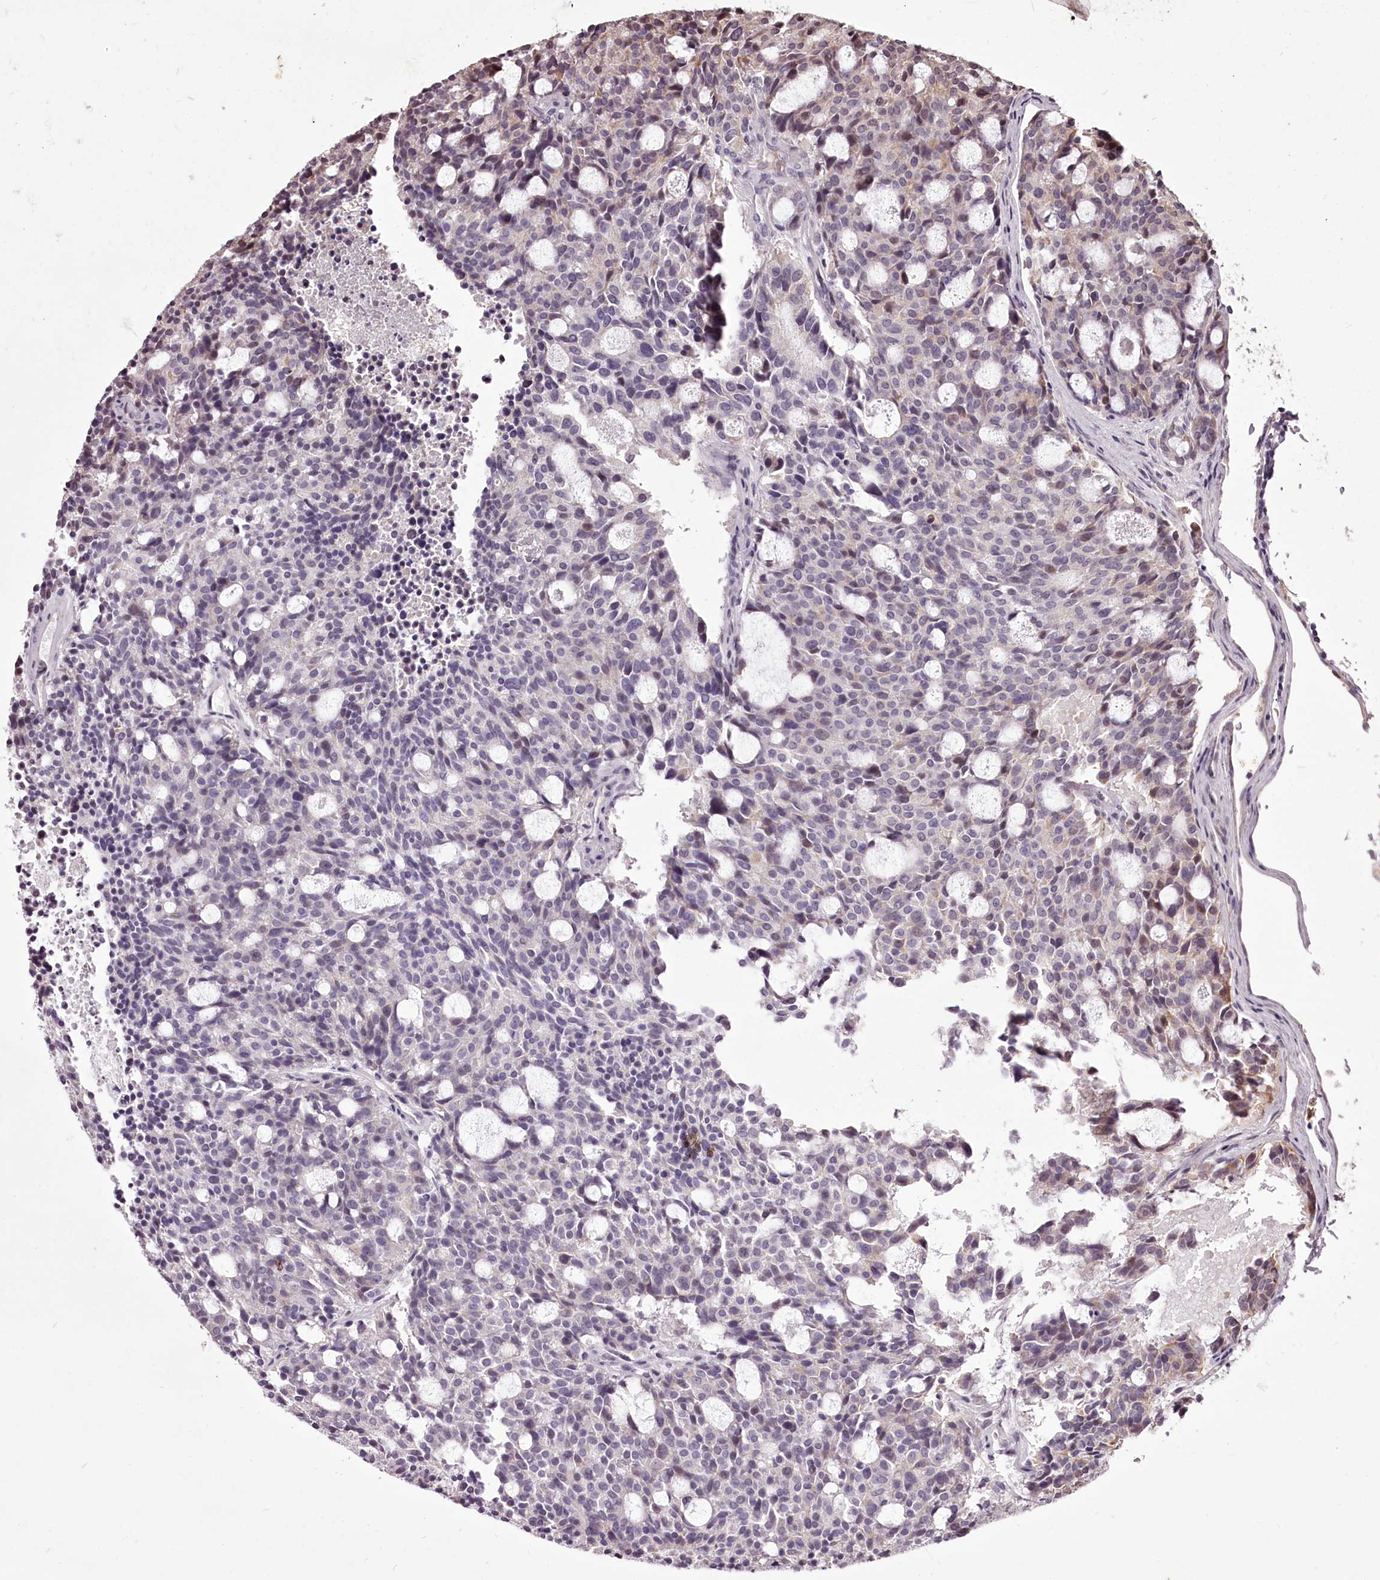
{"staining": {"intensity": "negative", "quantity": "none", "location": "none"}, "tissue": "carcinoid", "cell_type": "Tumor cells", "image_type": "cancer", "snomed": [{"axis": "morphology", "description": "Carcinoid, malignant, NOS"}, {"axis": "topography", "description": "Pancreas"}], "caption": "Carcinoid was stained to show a protein in brown. There is no significant positivity in tumor cells. The staining was performed using DAB to visualize the protein expression in brown, while the nuclei were stained in blue with hematoxylin (Magnification: 20x).", "gene": "ADRA1D", "patient": {"sex": "female", "age": 54}}